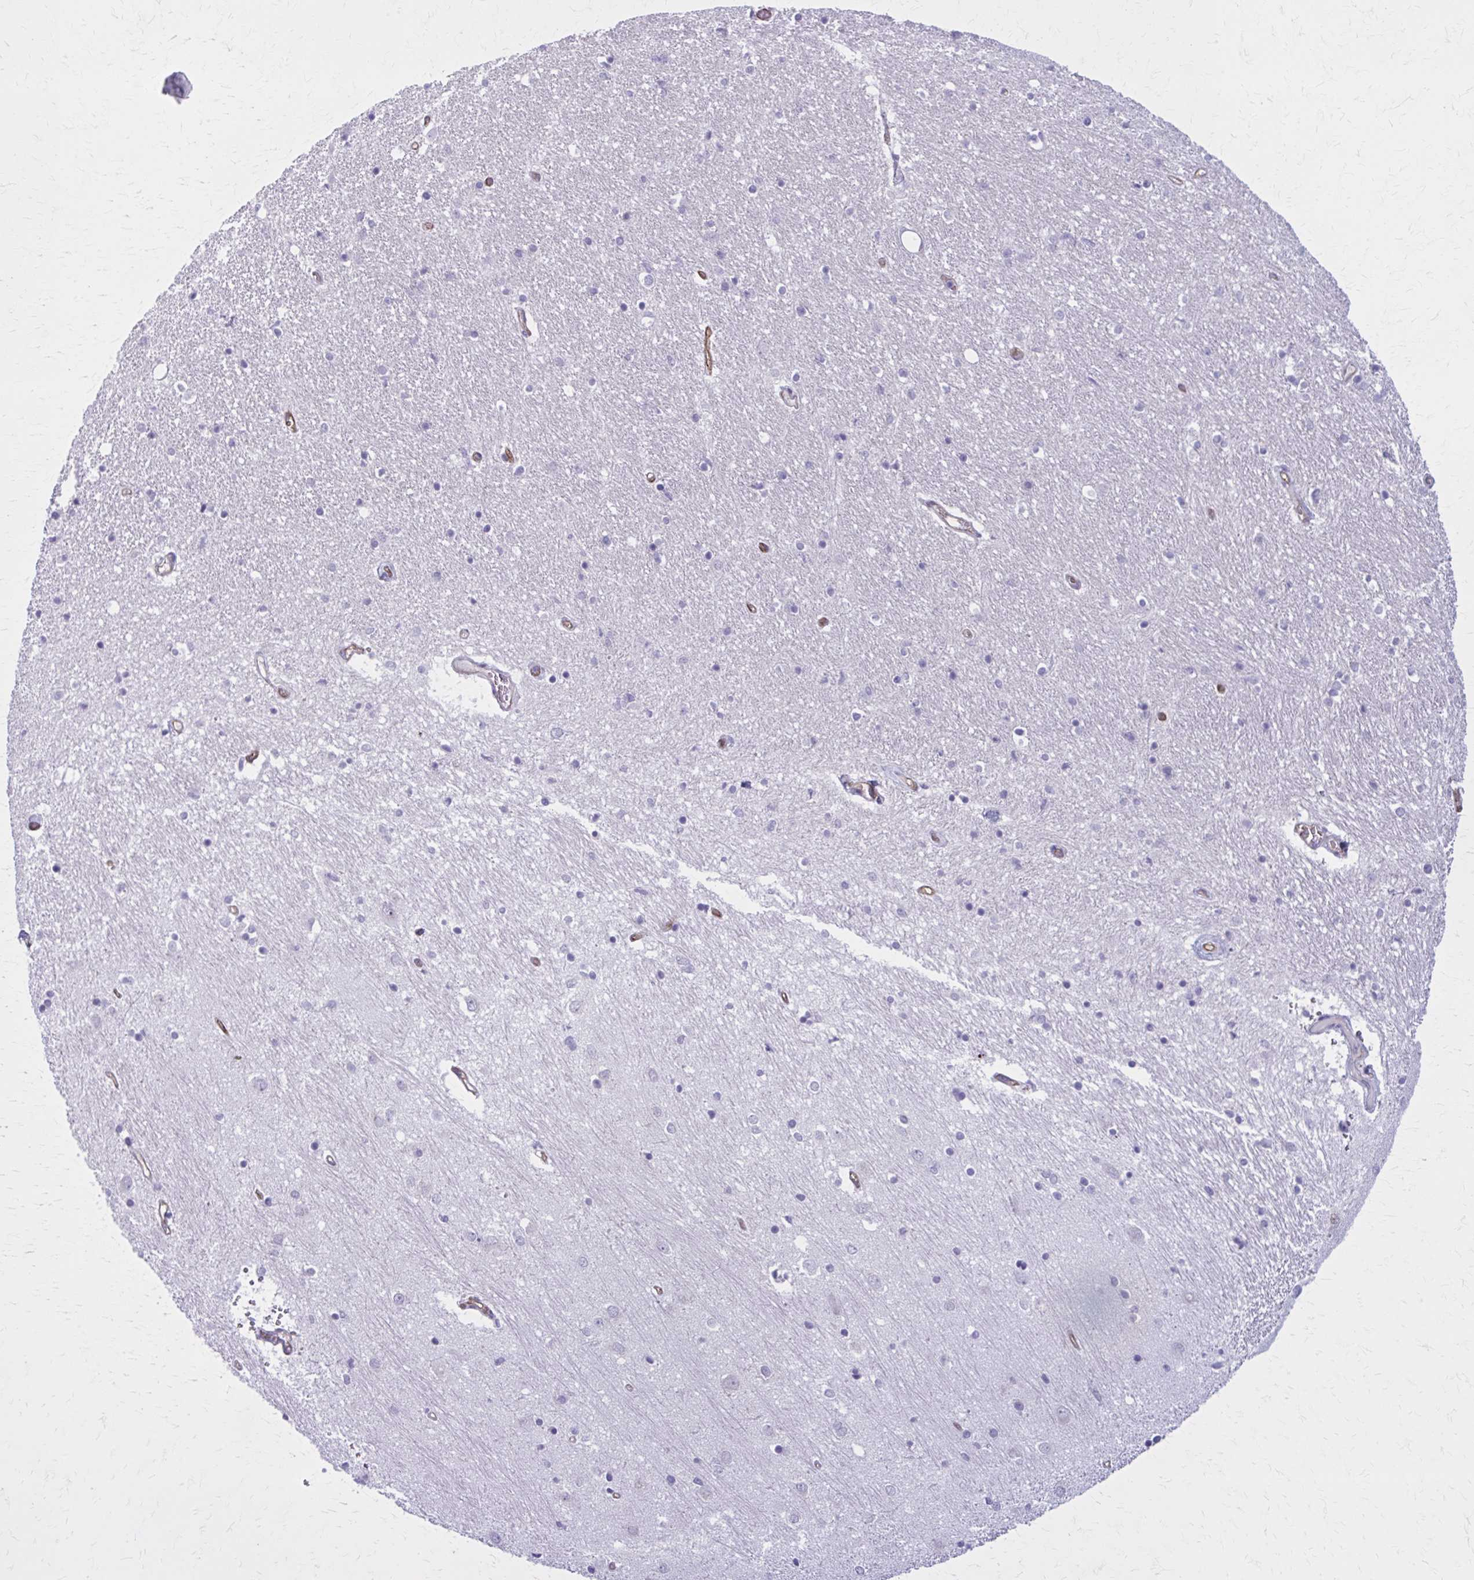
{"staining": {"intensity": "negative", "quantity": "none", "location": "none"}, "tissue": "caudate", "cell_type": "Glial cells", "image_type": "normal", "snomed": [{"axis": "morphology", "description": "Normal tissue, NOS"}, {"axis": "topography", "description": "Lateral ventricle wall"}, {"axis": "topography", "description": "Hippocampus"}], "caption": "The IHC micrograph has no significant staining in glial cells of caudate. (Stains: DAB immunohistochemistry with hematoxylin counter stain, Microscopy: brightfield microscopy at high magnification).", "gene": "ZDHHC7", "patient": {"sex": "female", "age": 63}}